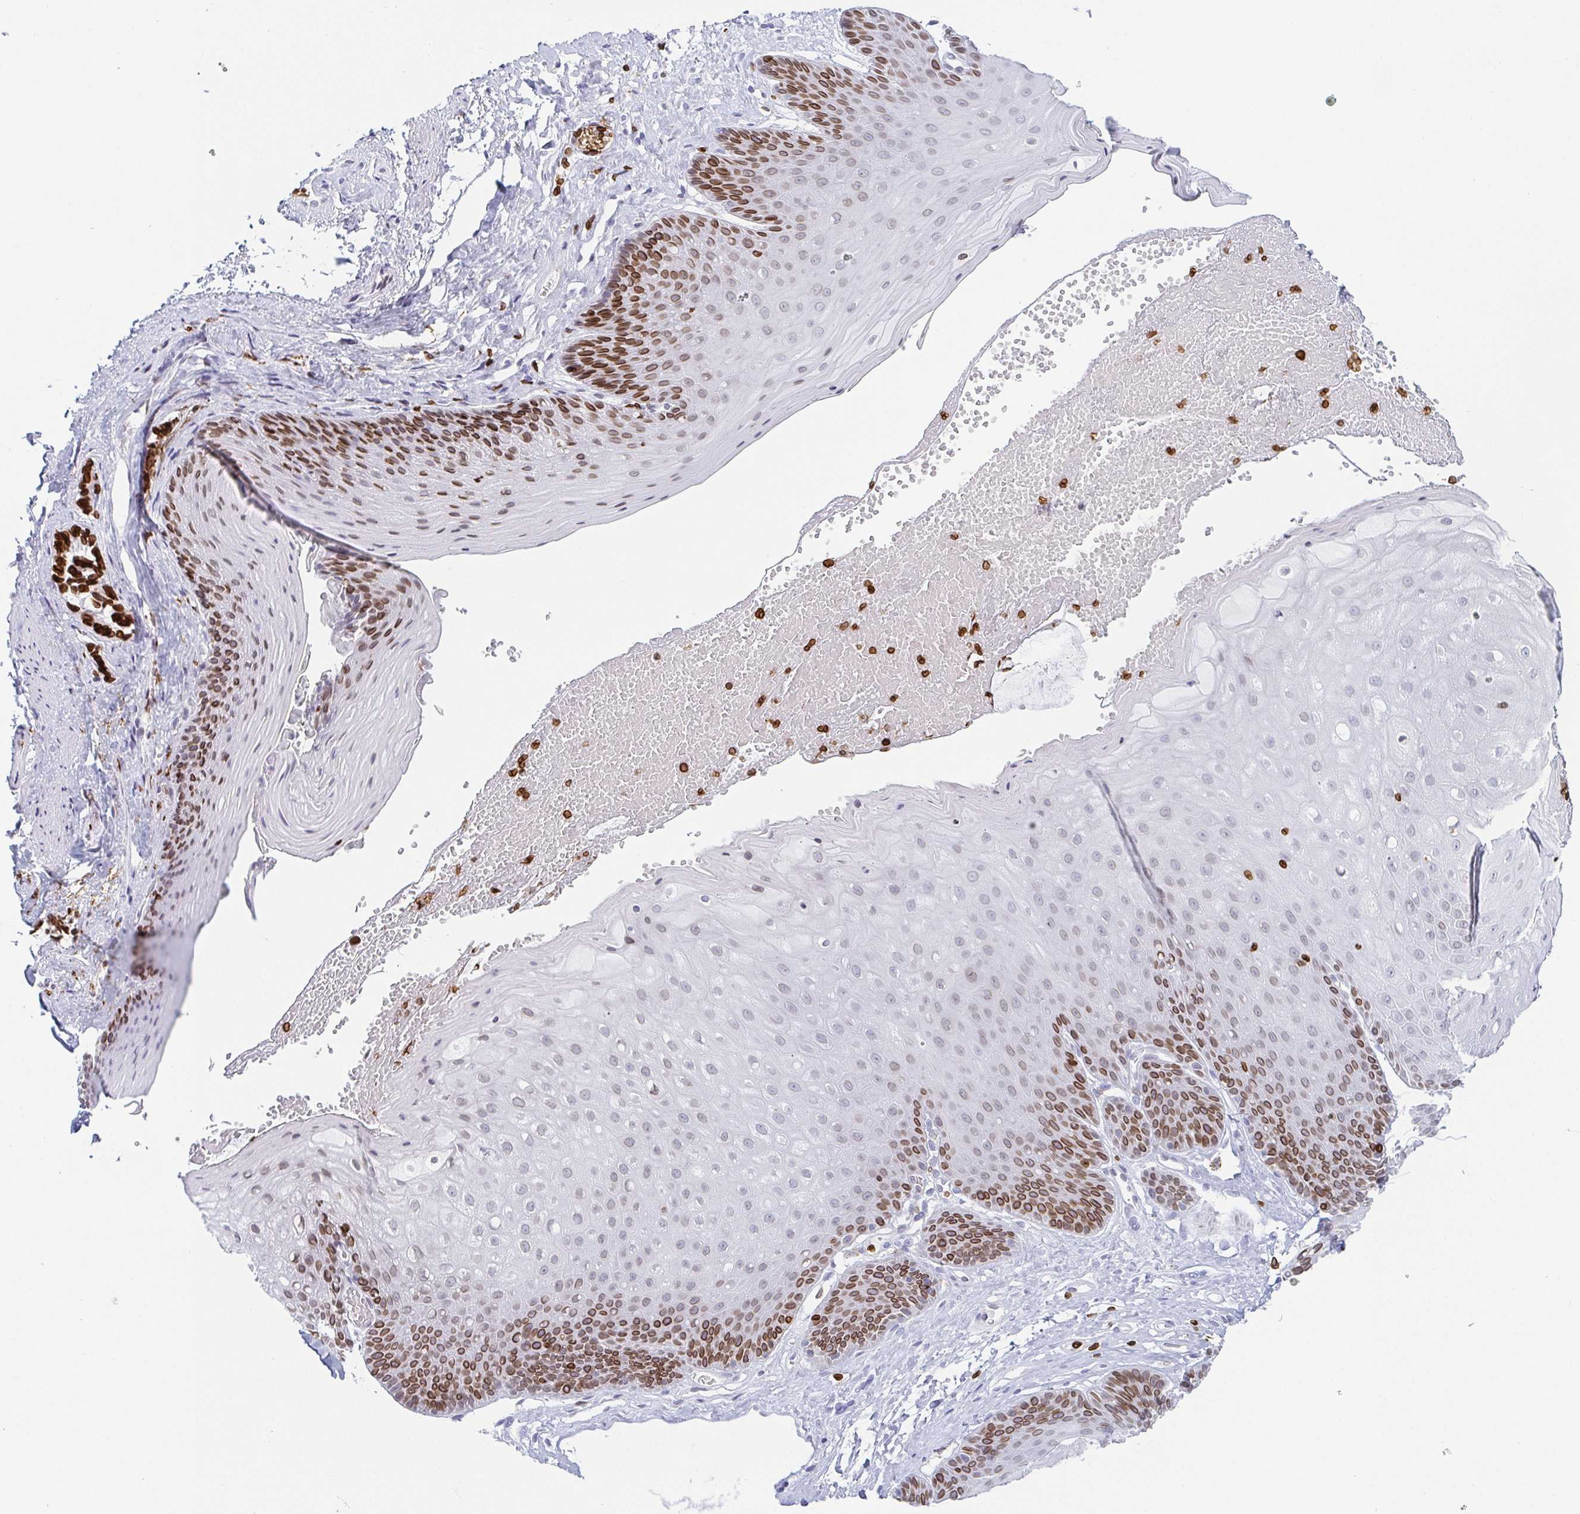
{"staining": {"intensity": "strong", "quantity": "25%-75%", "location": "cytoplasmic/membranous,nuclear"}, "tissue": "skin", "cell_type": "Epidermal cells", "image_type": "normal", "snomed": [{"axis": "morphology", "description": "Normal tissue, NOS"}, {"axis": "topography", "description": "Anal"}], "caption": "This is a micrograph of IHC staining of normal skin, which shows strong positivity in the cytoplasmic/membranous,nuclear of epidermal cells.", "gene": "BTBD7", "patient": {"sex": "male", "age": 53}}